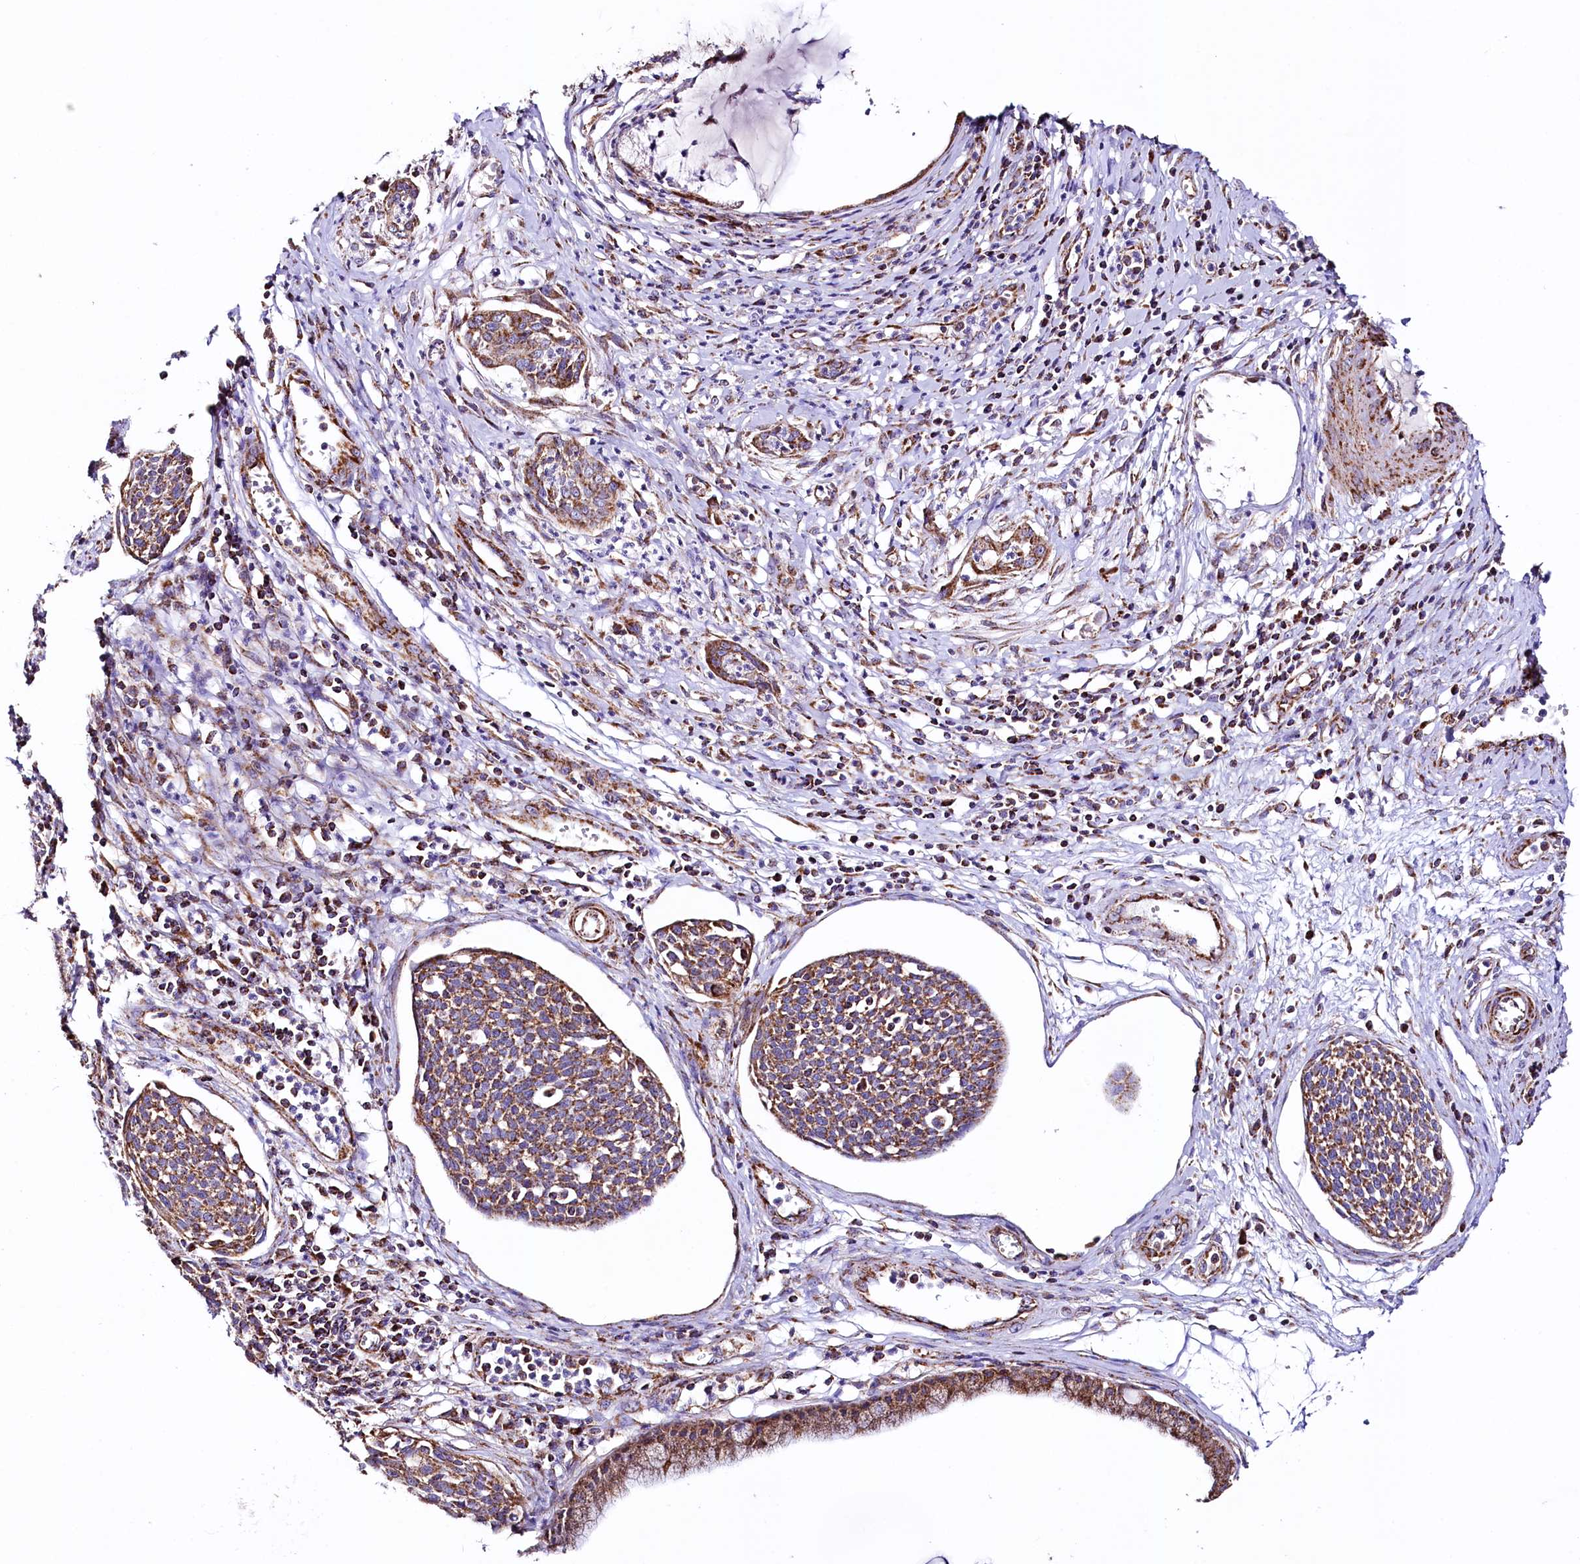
{"staining": {"intensity": "moderate", "quantity": ">75%", "location": "cytoplasmic/membranous"}, "tissue": "cervical cancer", "cell_type": "Tumor cells", "image_type": "cancer", "snomed": [{"axis": "morphology", "description": "Squamous cell carcinoma, NOS"}, {"axis": "topography", "description": "Cervix"}], "caption": "There is medium levels of moderate cytoplasmic/membranous expression in tumor cells of cervical cancer (squamous cell carcinoma), as demonstrated by immunohistochemical staining (brown color).", "gene": "APLP2", "patient": {"sex": "female", "age": 34}}